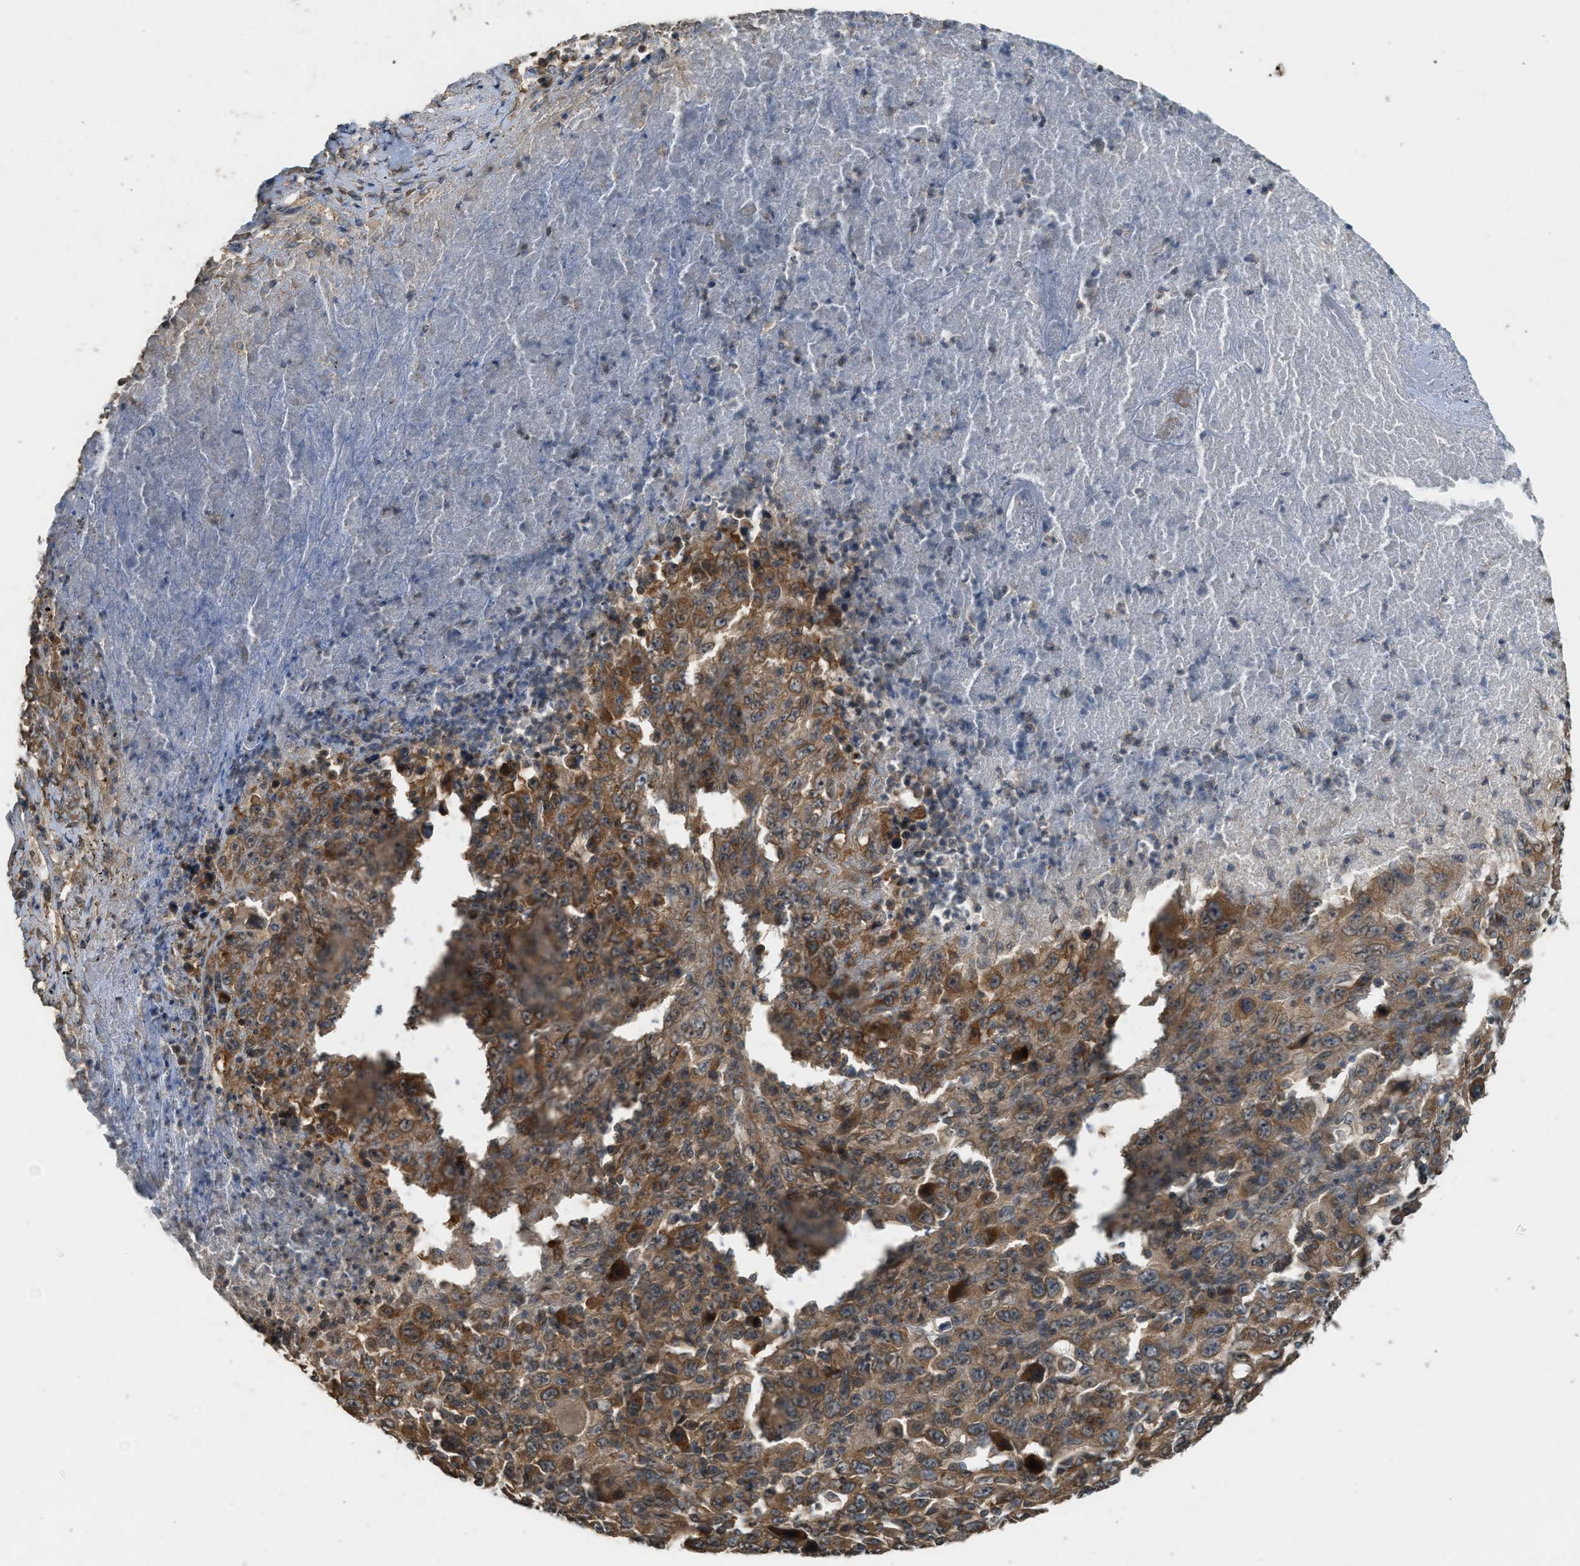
{"staining": {"intensity": "moderate", "quantity": ">75%", "location": "cytoplasmic/membranous"}, "tissue": "melanoma", "cell_type": "Tumor cells", "image_type": "cancer", "snomed": [{"axis": "morphology", "description": "Malignant melanoma, Metastatic site"}, {"axis": "topography", "description": "Skin"}], "caption": "IHC of human melanoma exhibits medium levels of moderate cytoplasmic/membranous expression in about >75% of tumor cells. Immunohistochemistry (ihc) stains the protein of interest in brown and the nuclei are stained blue.", "gene": "HIP1R", "patient": {"sex": "female", "age": 56}}